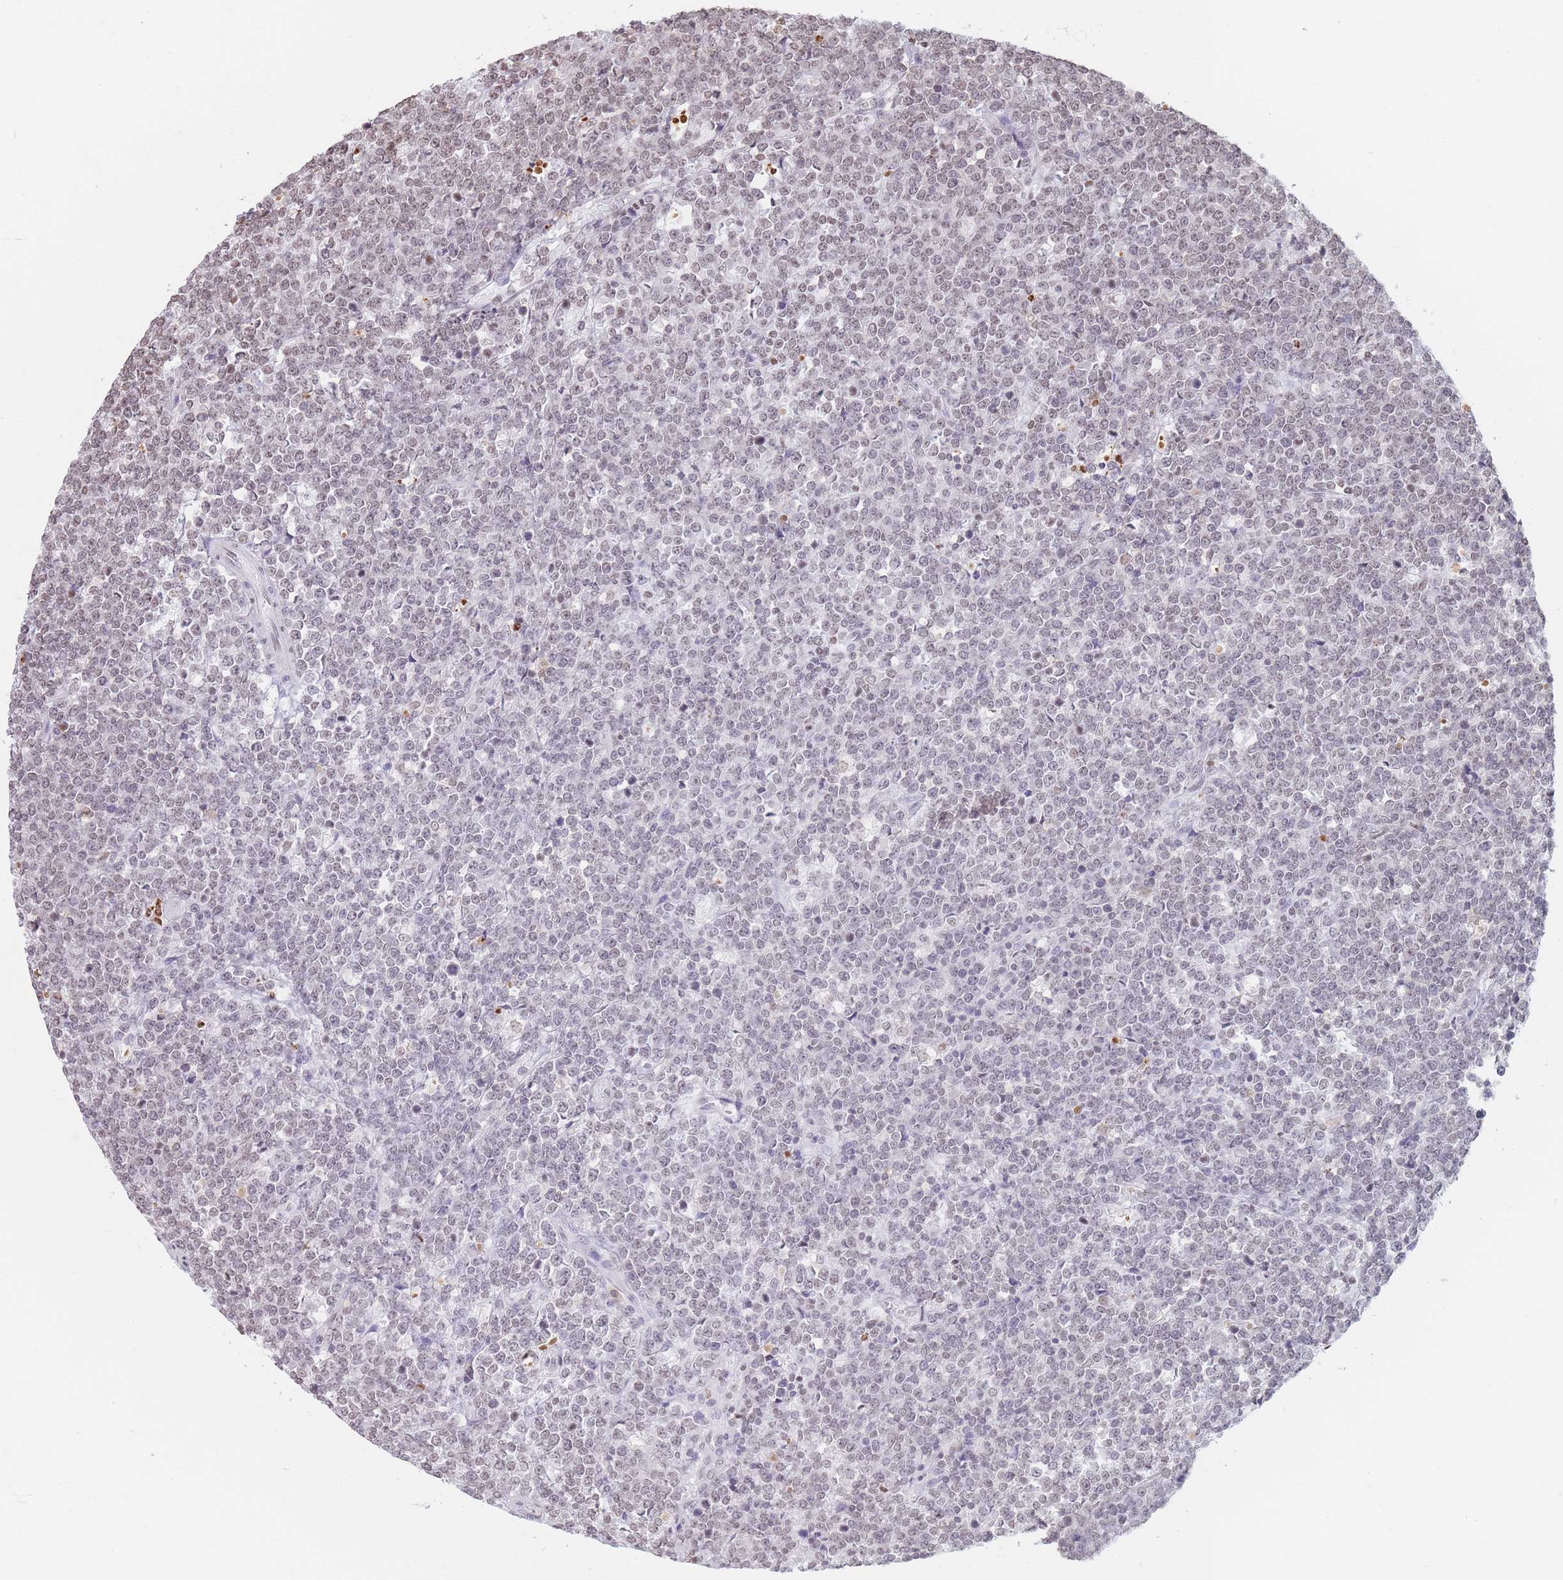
{"staining": {"intensity": "weak", "quantity": "<25%", "location": "nuclear"}, "tissue": "lymphoma", "cell_type": "Tumor cells", "image_type": "cancer", "snomed": [{"axis": "morphology", "description": "Malignant lymphoma, non-Hodgkin's type, High grade"}, {"axis": "topography", "description": "Small intestine"}], "caption": "The histopathology image shows no significant staining in tumor cells of lymphoma.", "gene": "RYK", "patient": {"sex": "male", "age": 8}}